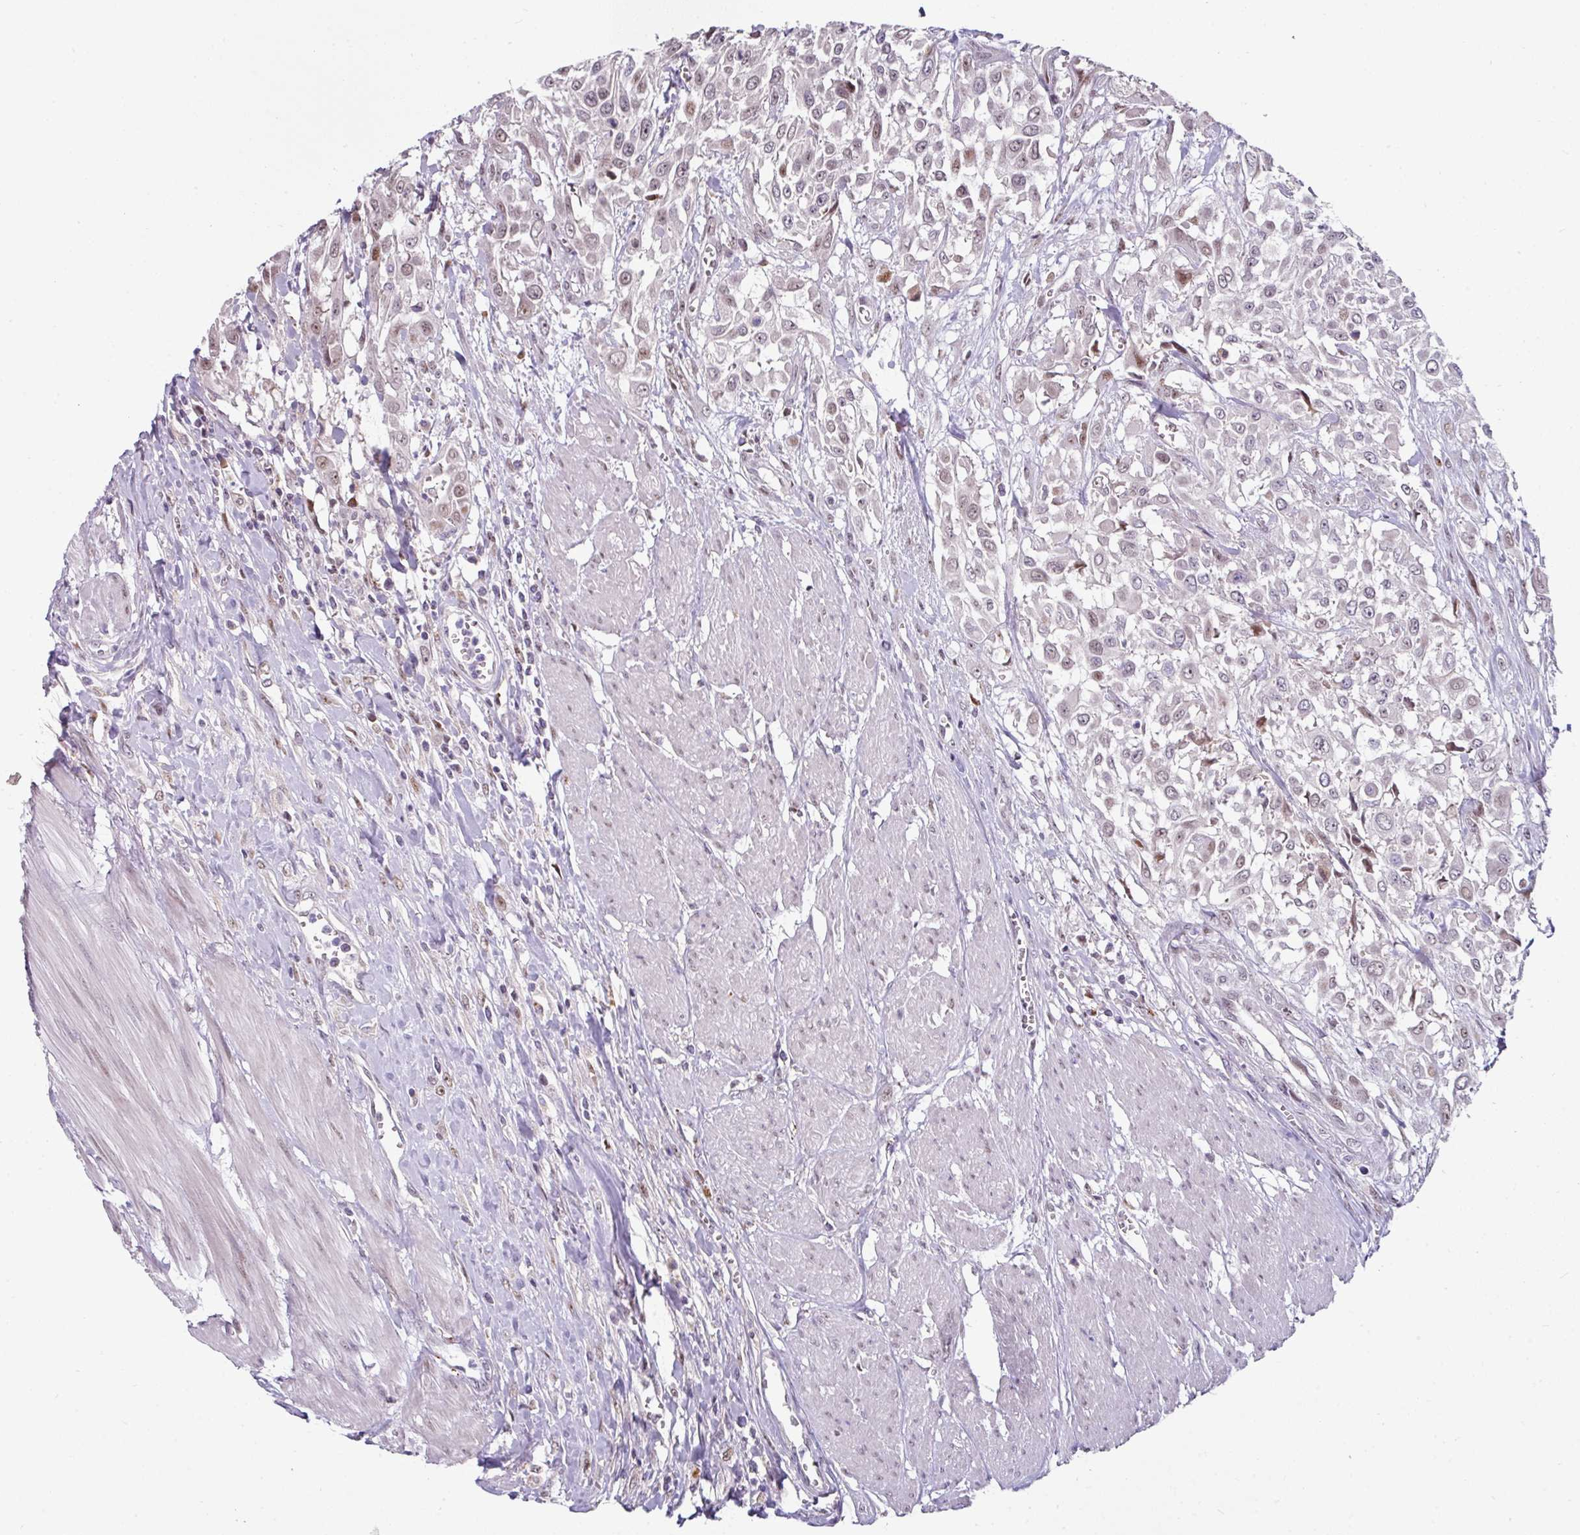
{"staining": {"intensity": "negative", "quantity": "none", "location": "none"}, "tissue": "urothelial cancer", "cell_type": "Tumor cells", "image_type": "cancer", "snomed": [{"axis": "morphology", "description": "Urothelial carcinoma, High grade"}, {"axis": "topography", "description": "Urinary bladder"}], "caption": "Immunohistochemistry of human urothelial cancer demonstrates no positivity in tumor cells.", "gene": "SWSAP1", "patient": {"sex": "male", "age": 57}}